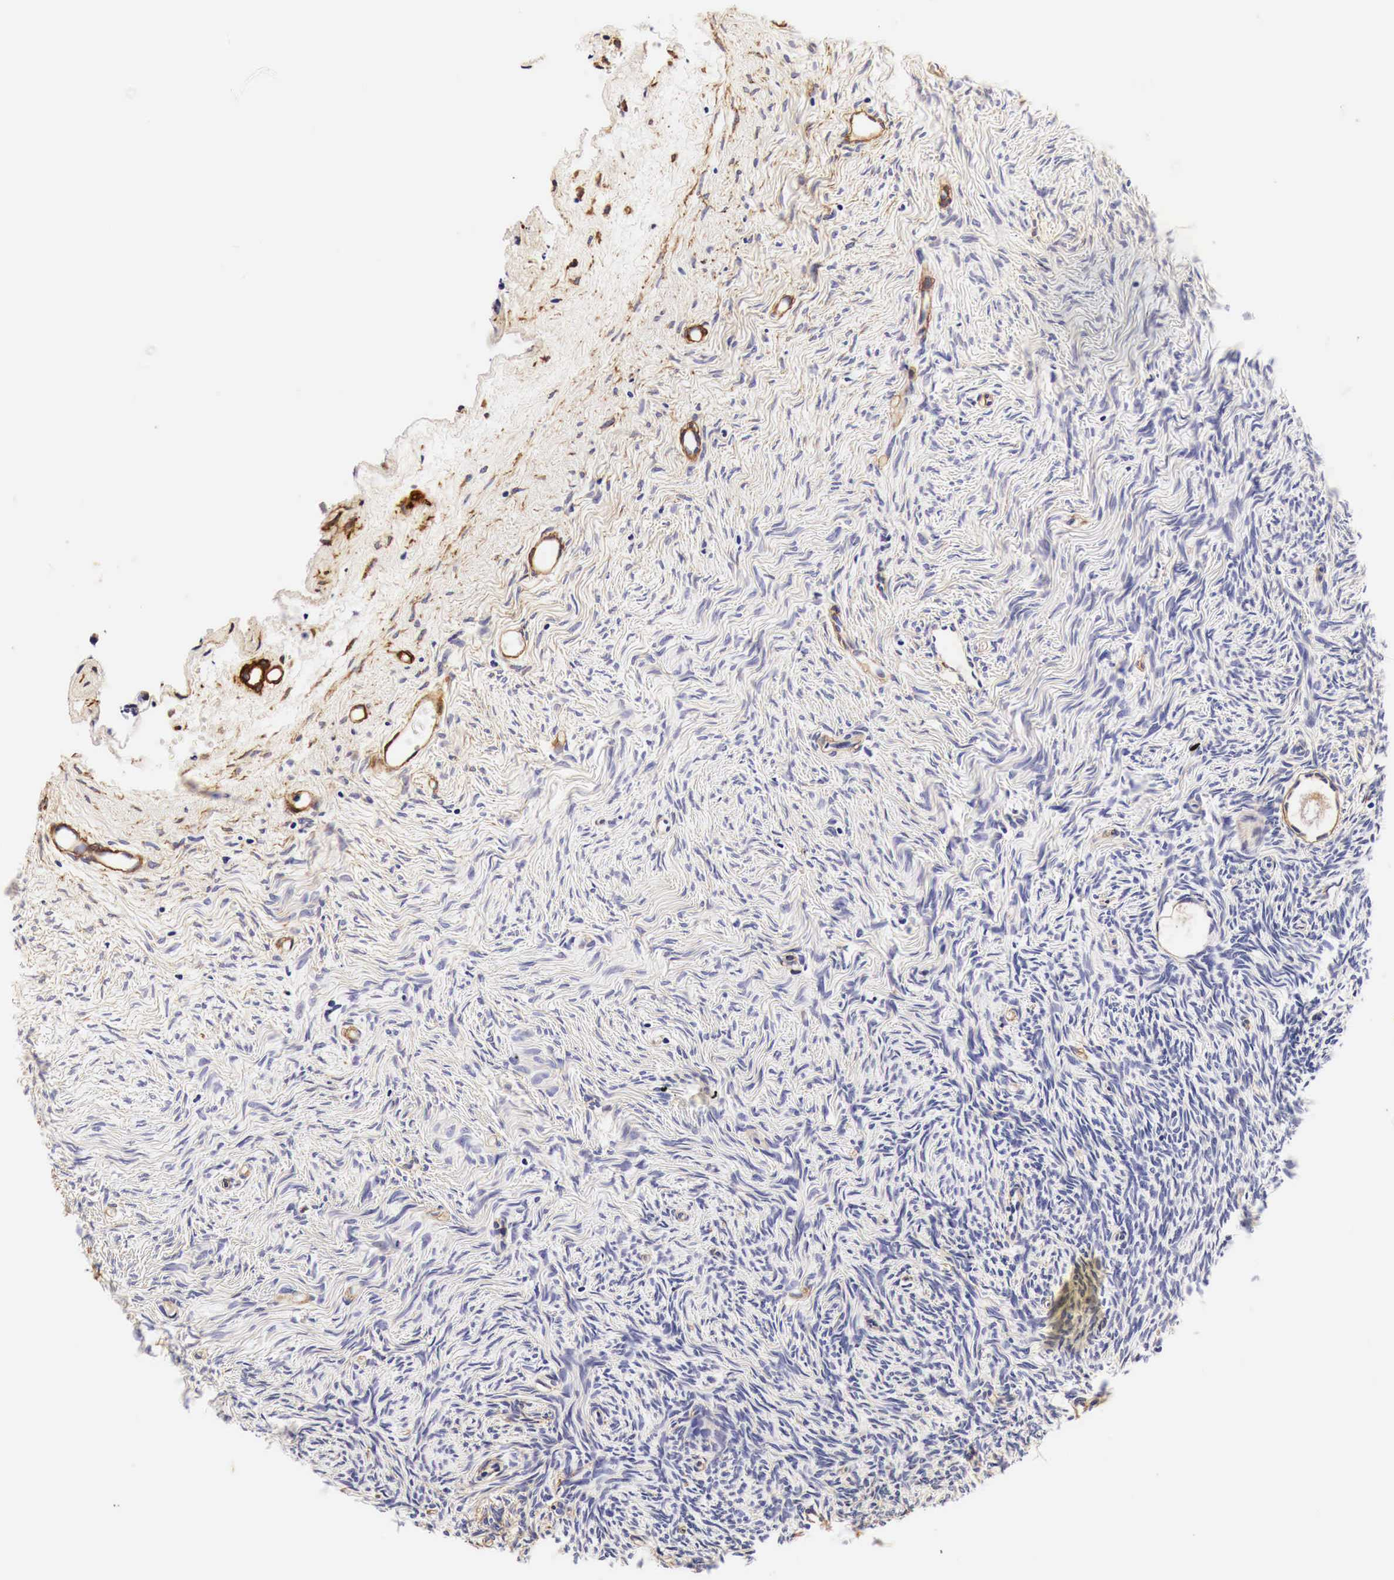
{"staining": {"intensity": "negative", "quantity": "none", "location": "none"}, "tissue": "ovary", "cell_type": "Ovarian stroma cells", "image_type": "normal", "snomed": [{"axis": "morphology", "description": "Normal tissue, NOS"}, {"axis": "topography", "description": "Ovary"}], "caption": "A high-resolution histopathology image shows immunohistochemistry (IHC) staining of normal ovary, which shows no significant expression in ovarian stroma cells. (Immunohistochemistry (ihc), brightfield microscopy, high magnification).", "gene": "LAMB2", "patient": {"sex": "female", "age": 32}}